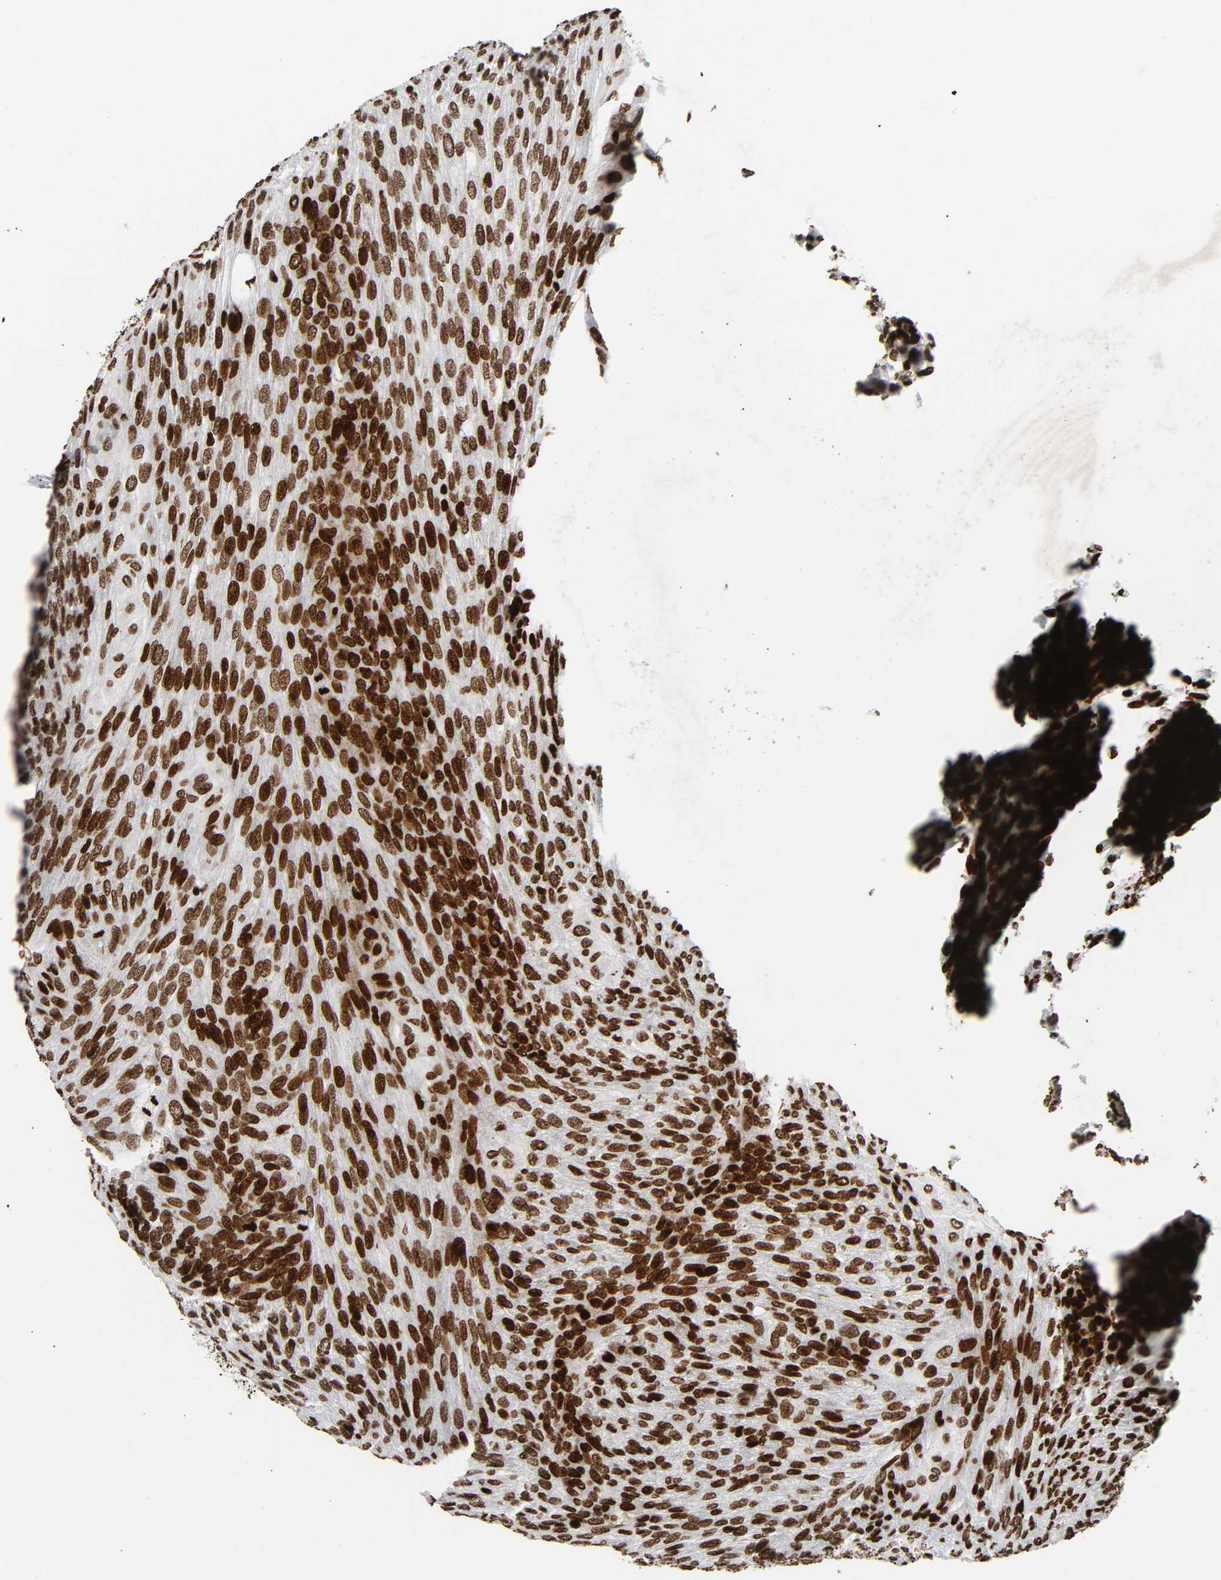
{"staining": {"intensity": "strong", "quantity": ">75%", "location": "nuclear"}, "tissue": "glioma", "cell_type": "Tumor cells", "image_type": "cancer", "snomed": [{"axis": "morphology", "description": "Glioma, malignant, High grade"}, {"axis": "topography", "description": "Cerebral cortex"}], "caption": "Strong nuclear expression for a protein is seen in approximately >75% of tumor cells of glioma using immunohistochemistry (IHC).", "gene": "RXRA", "patient": {"sex": "female", "age": 55}}